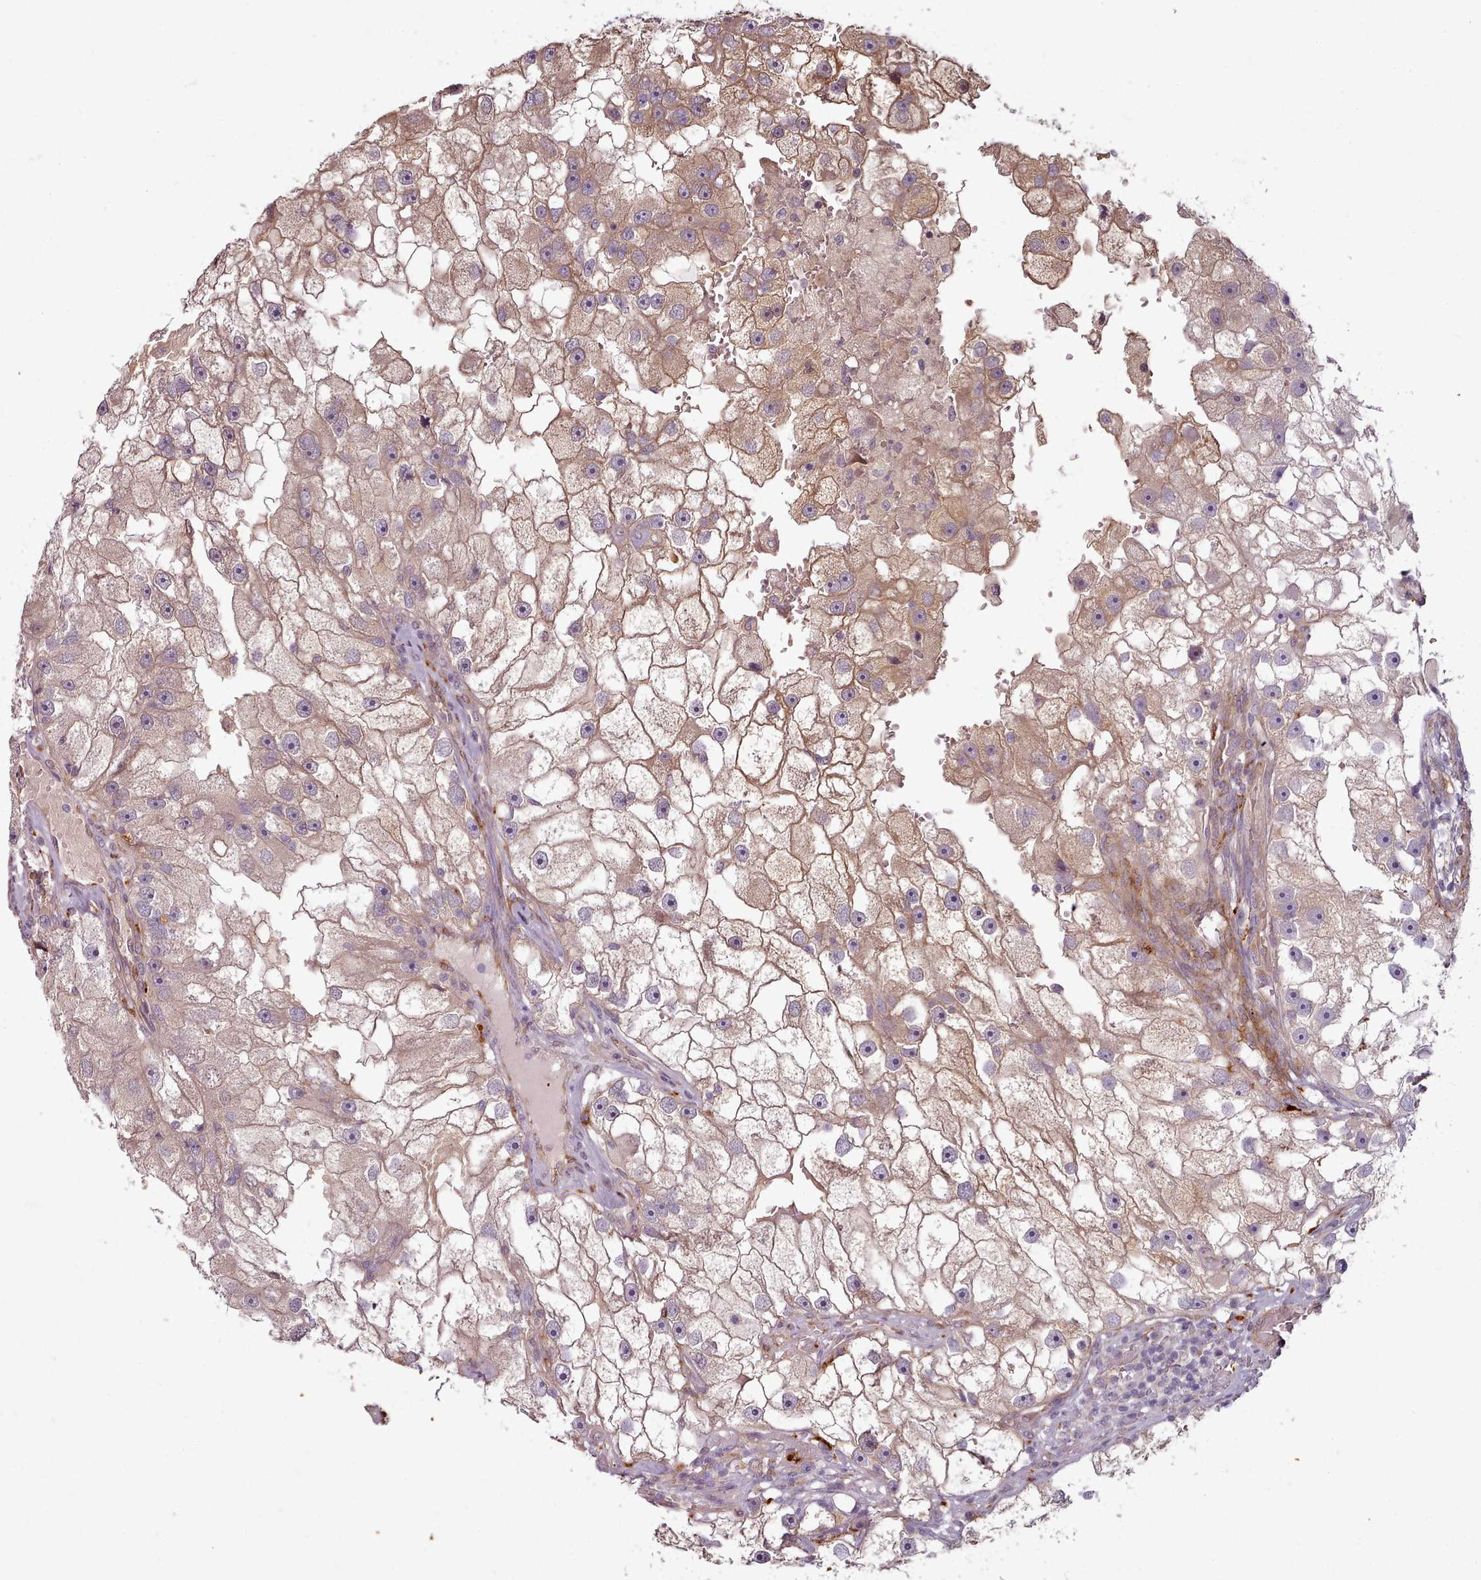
{"staining": {"intensity": "weak", "quantity": "25%-75%", "location": "cytoplasmic/membranous"}, "tissue": "renal cancer", "cell_type": "Tumor cells", "image_type": "cancer", "snomed": [{"axis": "morphology", "description": "Adenocarcinoma, NOS"}, {"axis": "topography", "description": "Kidney"}], "caption": "Immunohistochemical staining of renal cancer demonstrates low levels of weak cytoplasmic/membranous expression in about 25%-75% of tumor cells.", "gene": "C1QTNF5", "patient": {"sex": "male", "age": 63}}